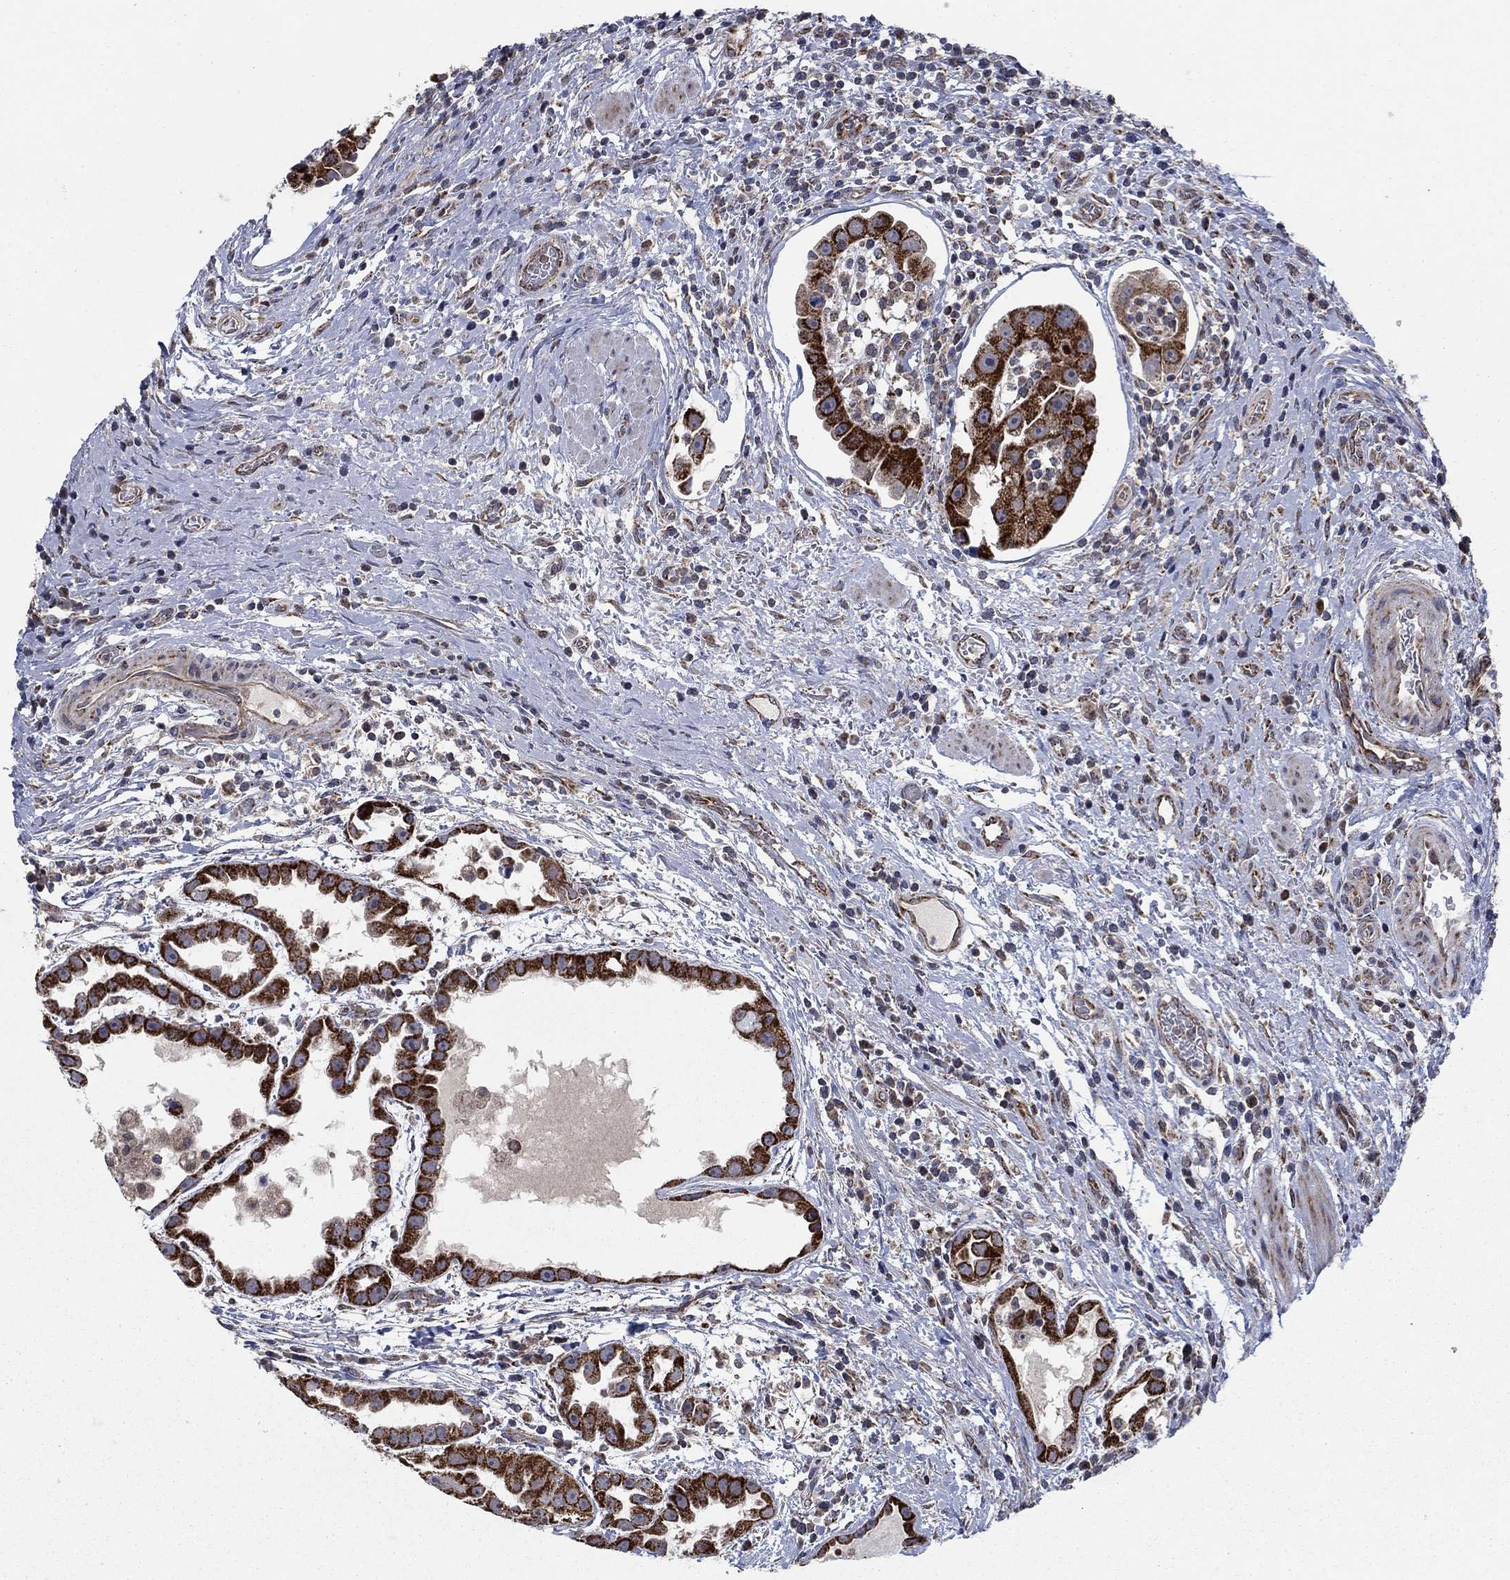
{"staining": {"intensity": "strong", "quantity": ">75%", "location": "cytoplasmic/membranous"}, "tissue": "urothelial cancer", "cell_type": "Tumor cells", "image_type": "cancer", "snomed": [{"axis": "morphology", "description": "Urothelial carcinoma, High grade"}, {"axis": "topography", "description": "Urinary bladder"}], "caption": "Immunohistochemical staining of urothelial cancer displays high levels of strong cytoplasmic/membranous protein expression in about >75% of tumor cells.", "gene": "NME7", "patient": {"sex": "female", "age": 41}}